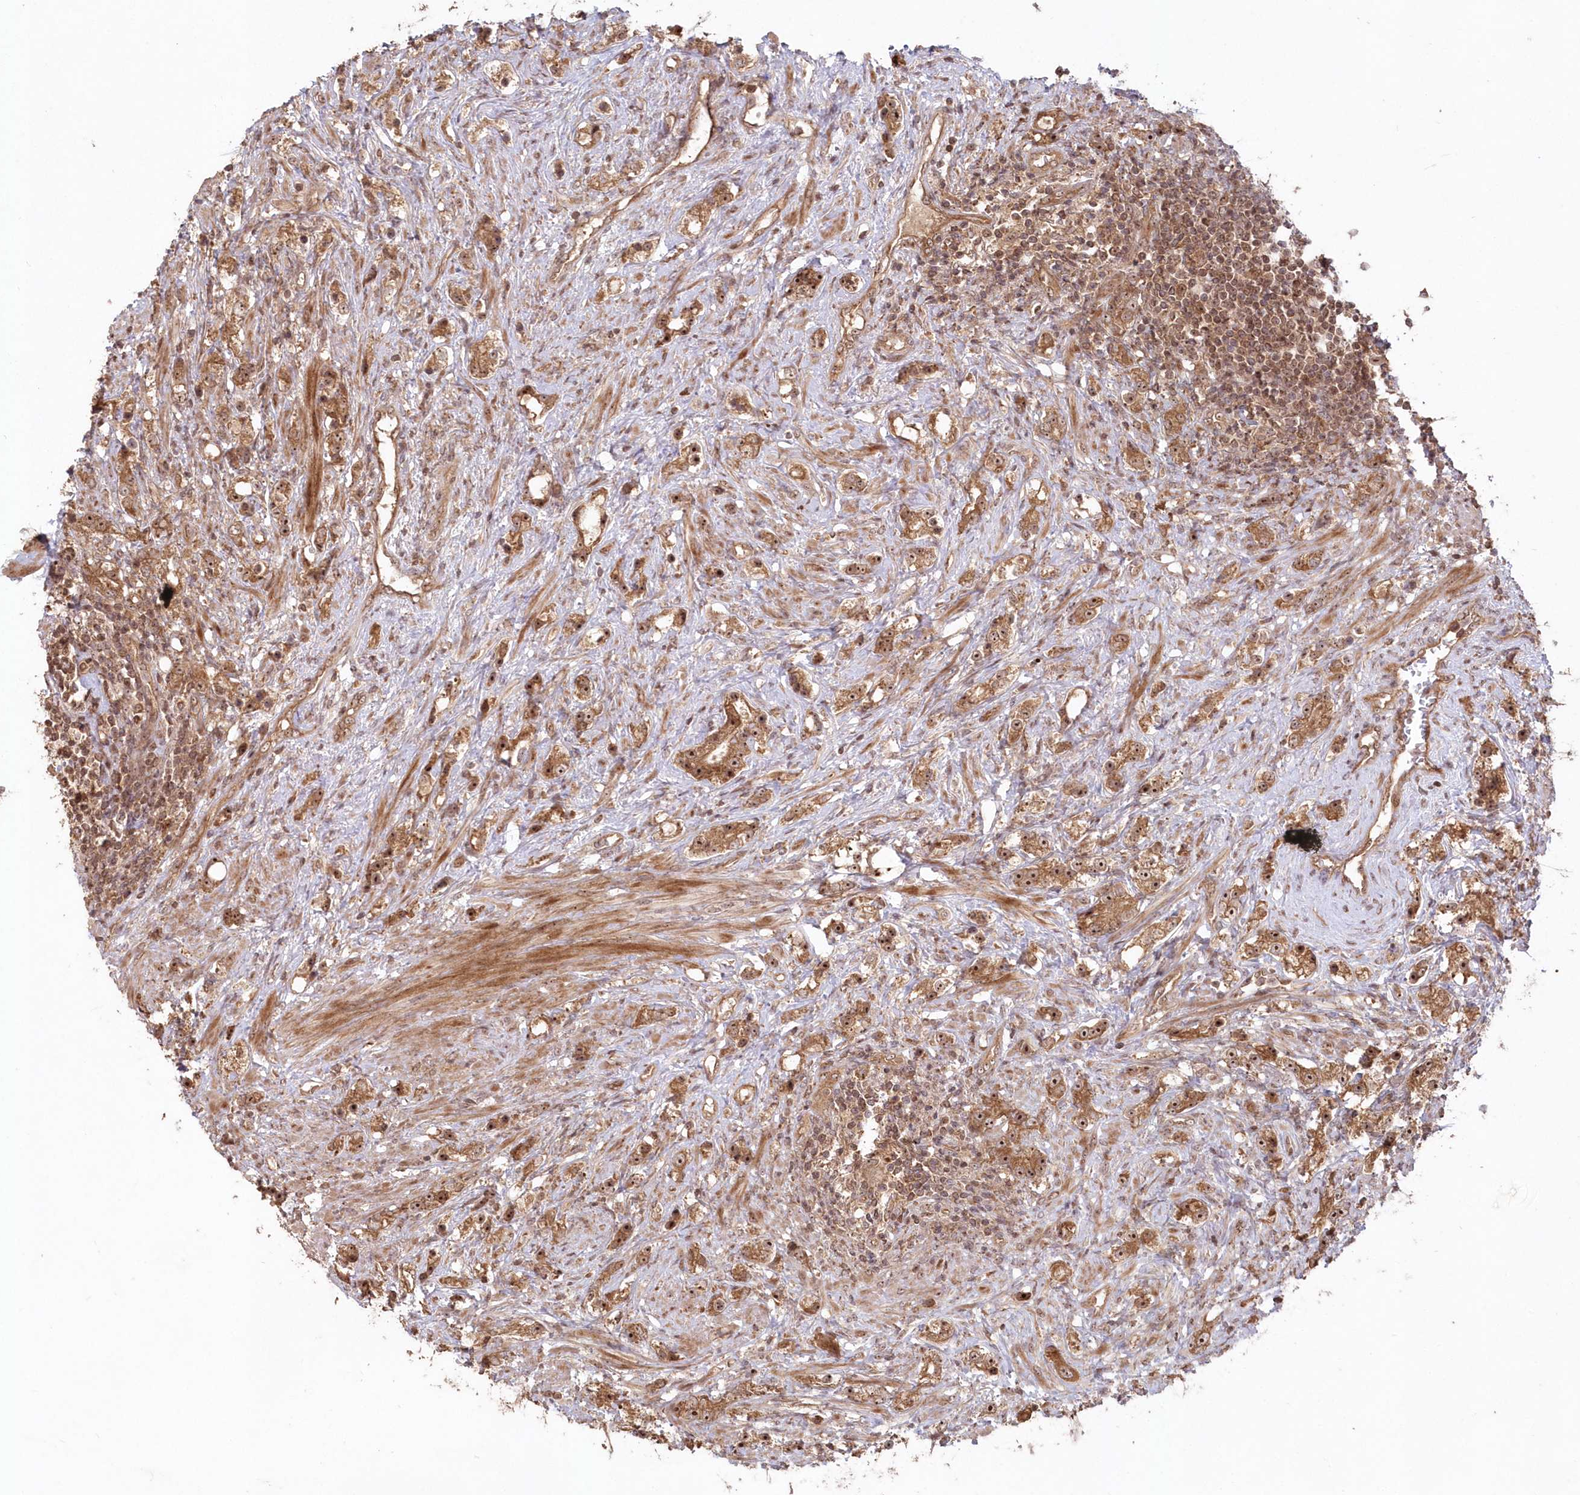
{"staining": {"intensity": "moderate", "quantity": ">75%", "location": "cytoplasmic/membranous,nuclear"}, "tissue": "prostate cancer", "cell_type": "Tumor cells", "image_type": "cancer", "snomed": [{"axis": "morphology", "description": "Adenocarcinoma, High grade"}, {"axis": "topography", "description": "Prostate"}], "caption": "Brown immunohistochemical staining in prostate cancer exhibits moderate cytoplasmic/membranous and nuclear expression in approximately >75% of tumor cells.", "gene": "SERINC1", "patient": {"sex": "male", "age": 63}}